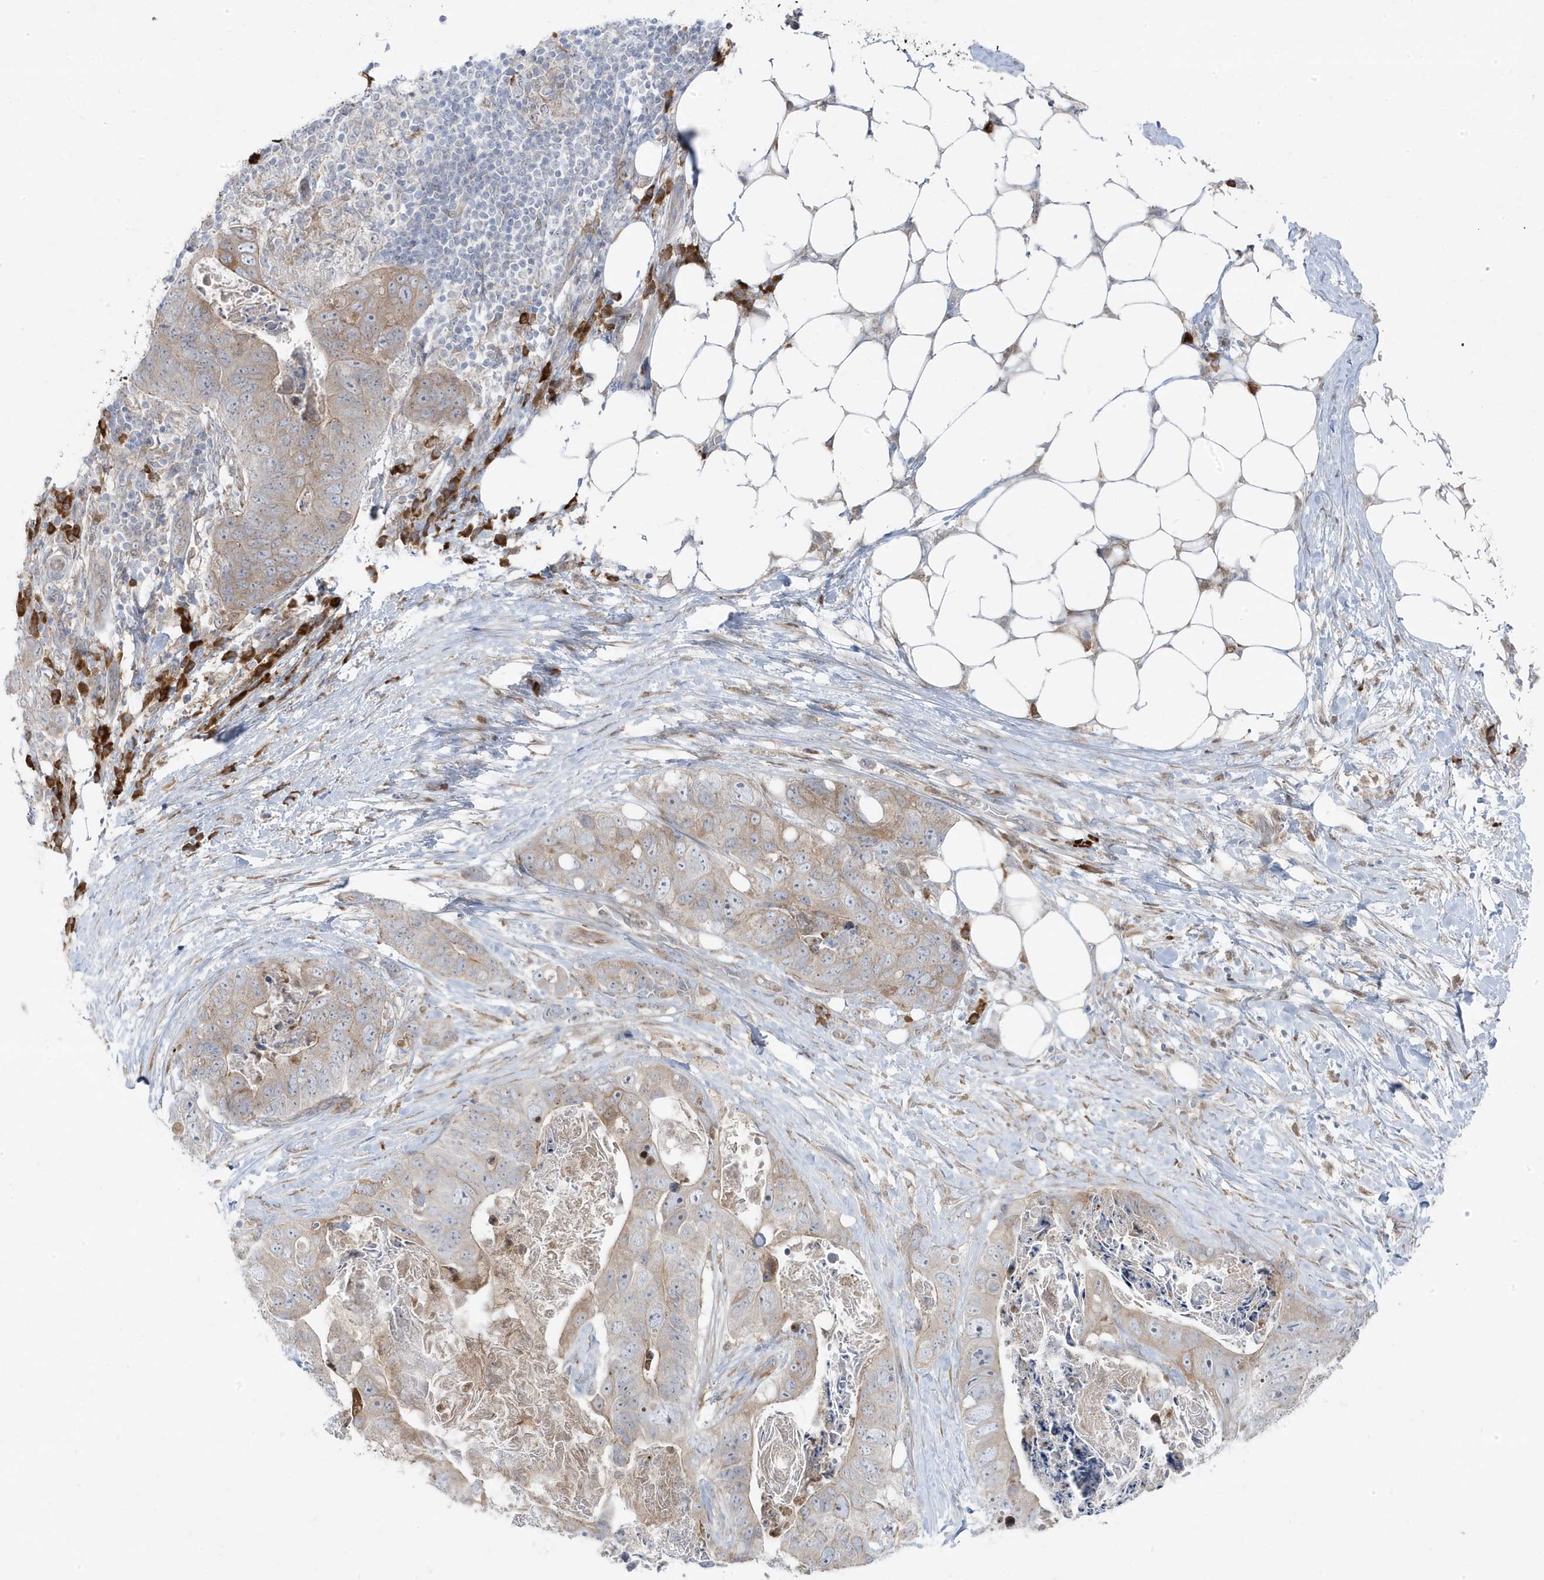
{"staining": {"intensity": "weak", "quantity": "<25%", "location": "cytoplasmic/membranous"}, "tissue": "stomach cancer", "cell_type": "Tumor cells", "image_type": "cancer", "snomed": [{"axis": "morphology", "description": "Adenocarcinoma, NOS"}, {"axis": "topography", "description": "Stomach"}], "caption": "Stomach cancer stained for a protein using immunohistochemistry exhibits no expression tumor cells.", "gene": "ZNF654", "patient": {"sex": "female", "age": 89}}